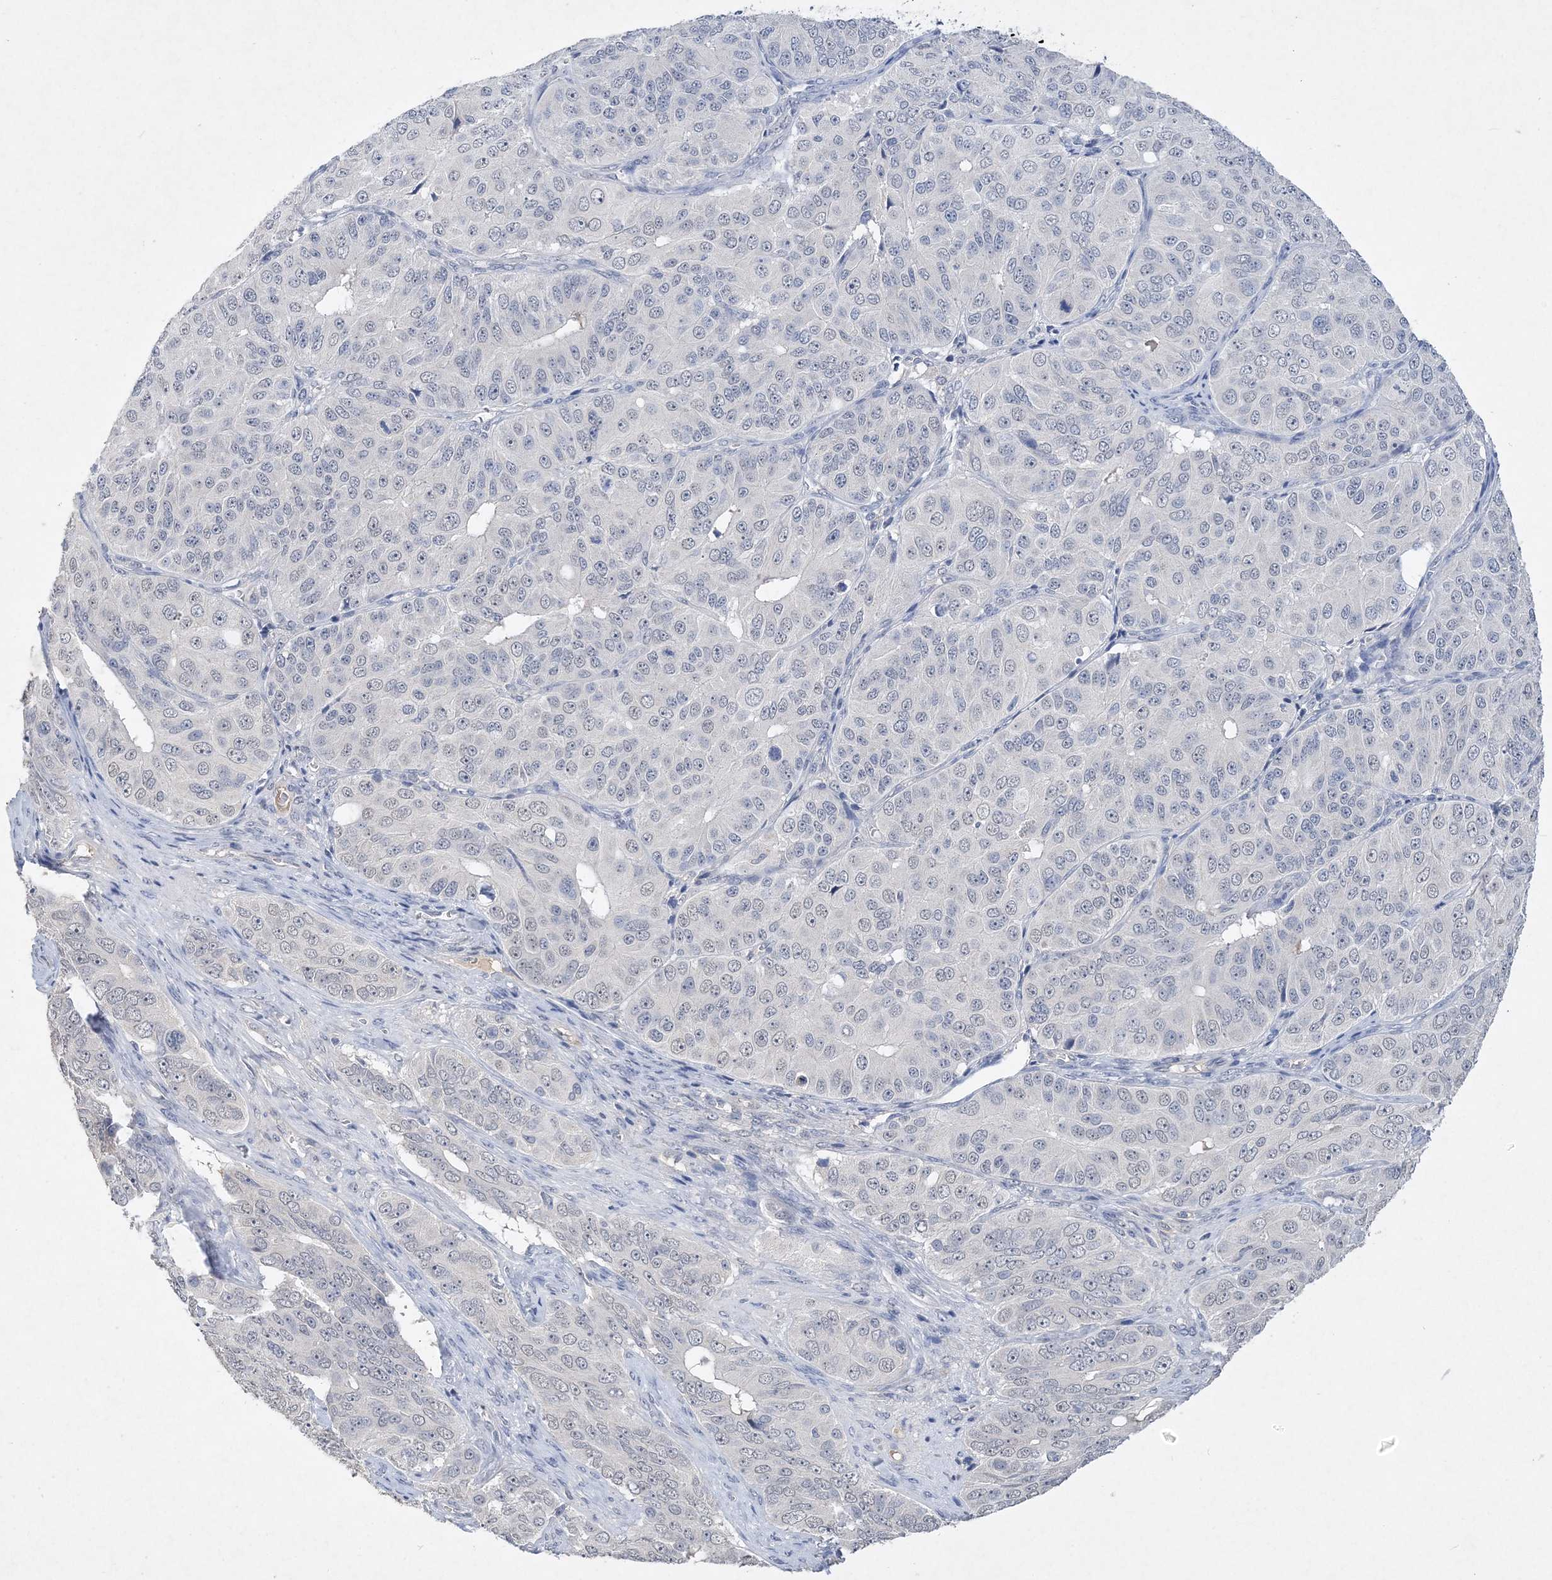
{"staining": {"intensity": "negative", "quantity": "none", "location": "none"}, "tissue": "ovarian cancer", "cell_type": "Tumor cells", "image_type": "cancer", "snomed": [{"axis": "morphology", "description": "Carcinoma, endometroid"}, {"axis": "topography", "description": "Ovary"}], "caption": "Immunohistochemistry (IHC) image of ovarian cancer stained for a protein (brown), which shows no positivity in tumor cells.", "gene": "C11orf58", "patient": {"sex": "female", "age": 51}}